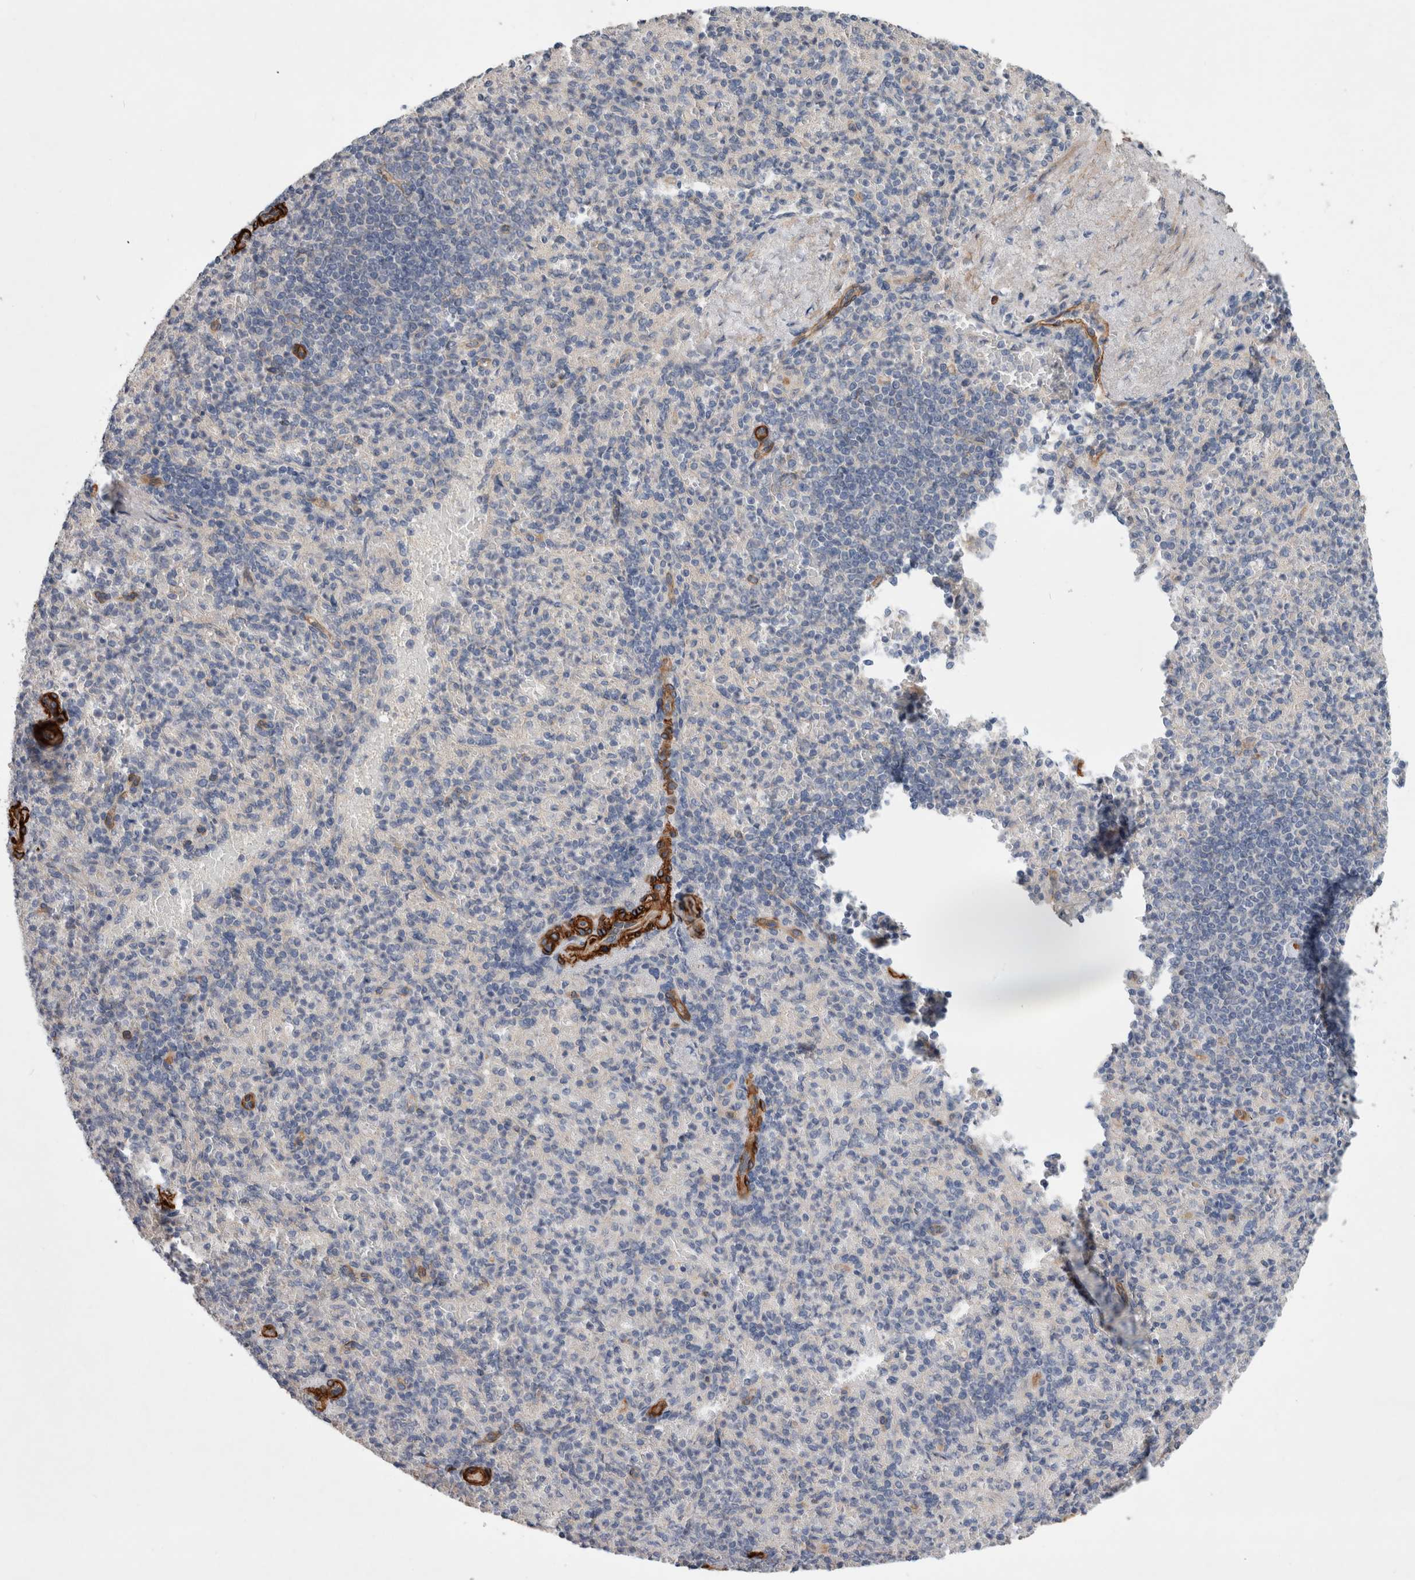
{"staining": {"intensity": "negative", "quantity": "none", "location": "none"}, "tissue": "spleen", "cell_type": "Cells in red pulp", "image_type": "normal", "snomed": [{"axis": "morphology", "description": "Normal tissue, NOS"}, {"axis": "topography", "description": "Spleen"}], "caption": "Micrograph shows no significant protein staining in cells in red pulp of benign spleen. (DAB immunohistochemistry (IHC) visualized using brightfield microscopy, high magnification).", "gene": "BCAM", "patient": {"sex": "female", "age": 74}}